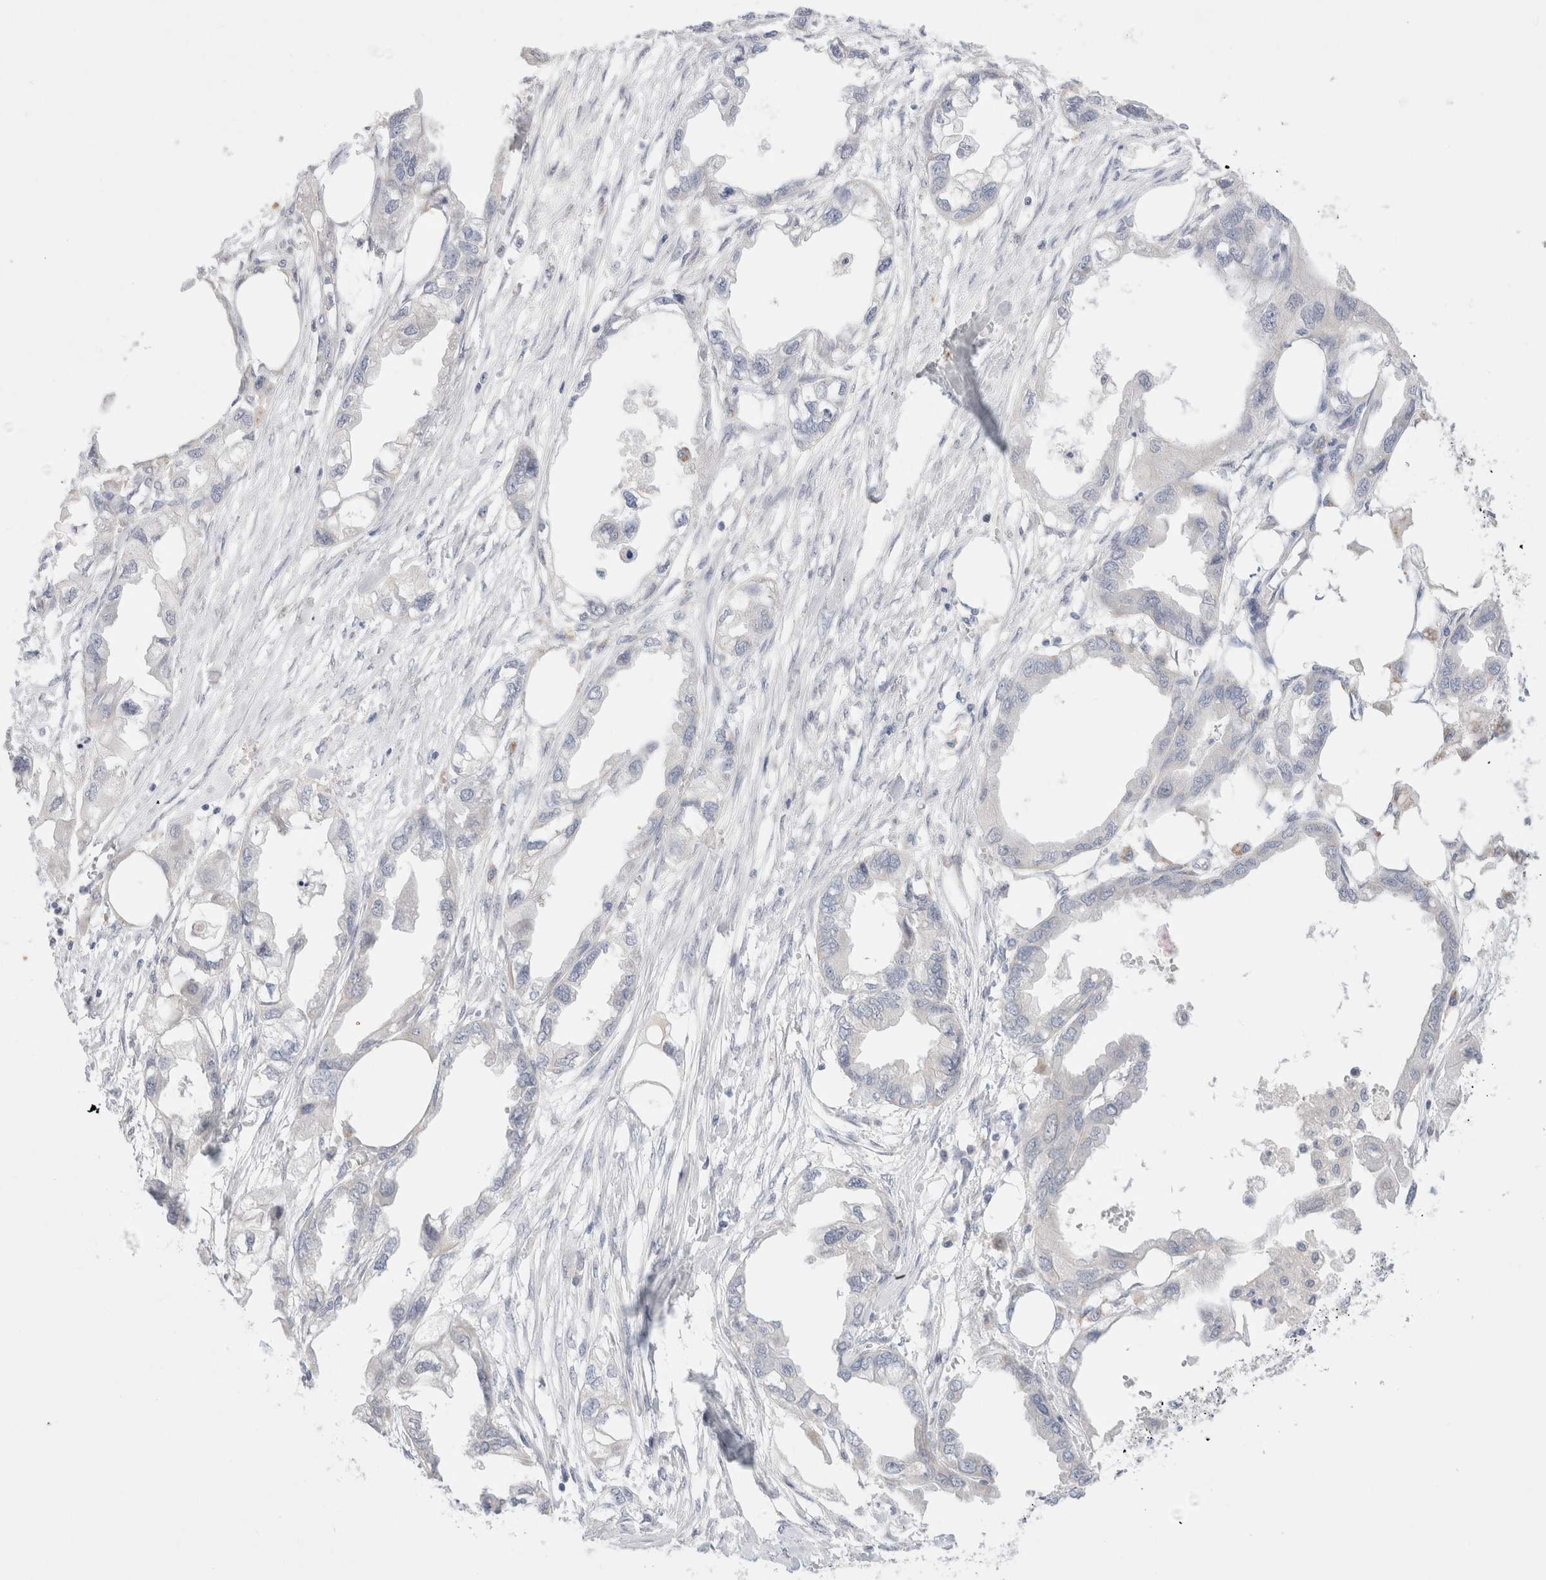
{"staining": {"intensity": "negative", "quantity": "none", "location": "none"}, "tissue": "endometrial cancer", "cell_type": "Tumor cells", "image_type": "cancer", "snomed": [{"axis": "morphology", "description": "Adenocarcinoma, NOS"}, {"axis": "morphology", "description": "Adenocarcinoma, metastatic, NOS"}, {"axis": "topography", "description": "Adipose tissue"}, {"axis": "topography", "description": "Endometrium"}], "caption": "There is no significant positivity in tumor cells of metastatic adenocarcinoma (endometrial). (Brightfield microscopy of DAB immunohistochemistry (IHC) at high magnification).", "gene": "SPATA20", "patient": {"sex": "female", "age": 67}}